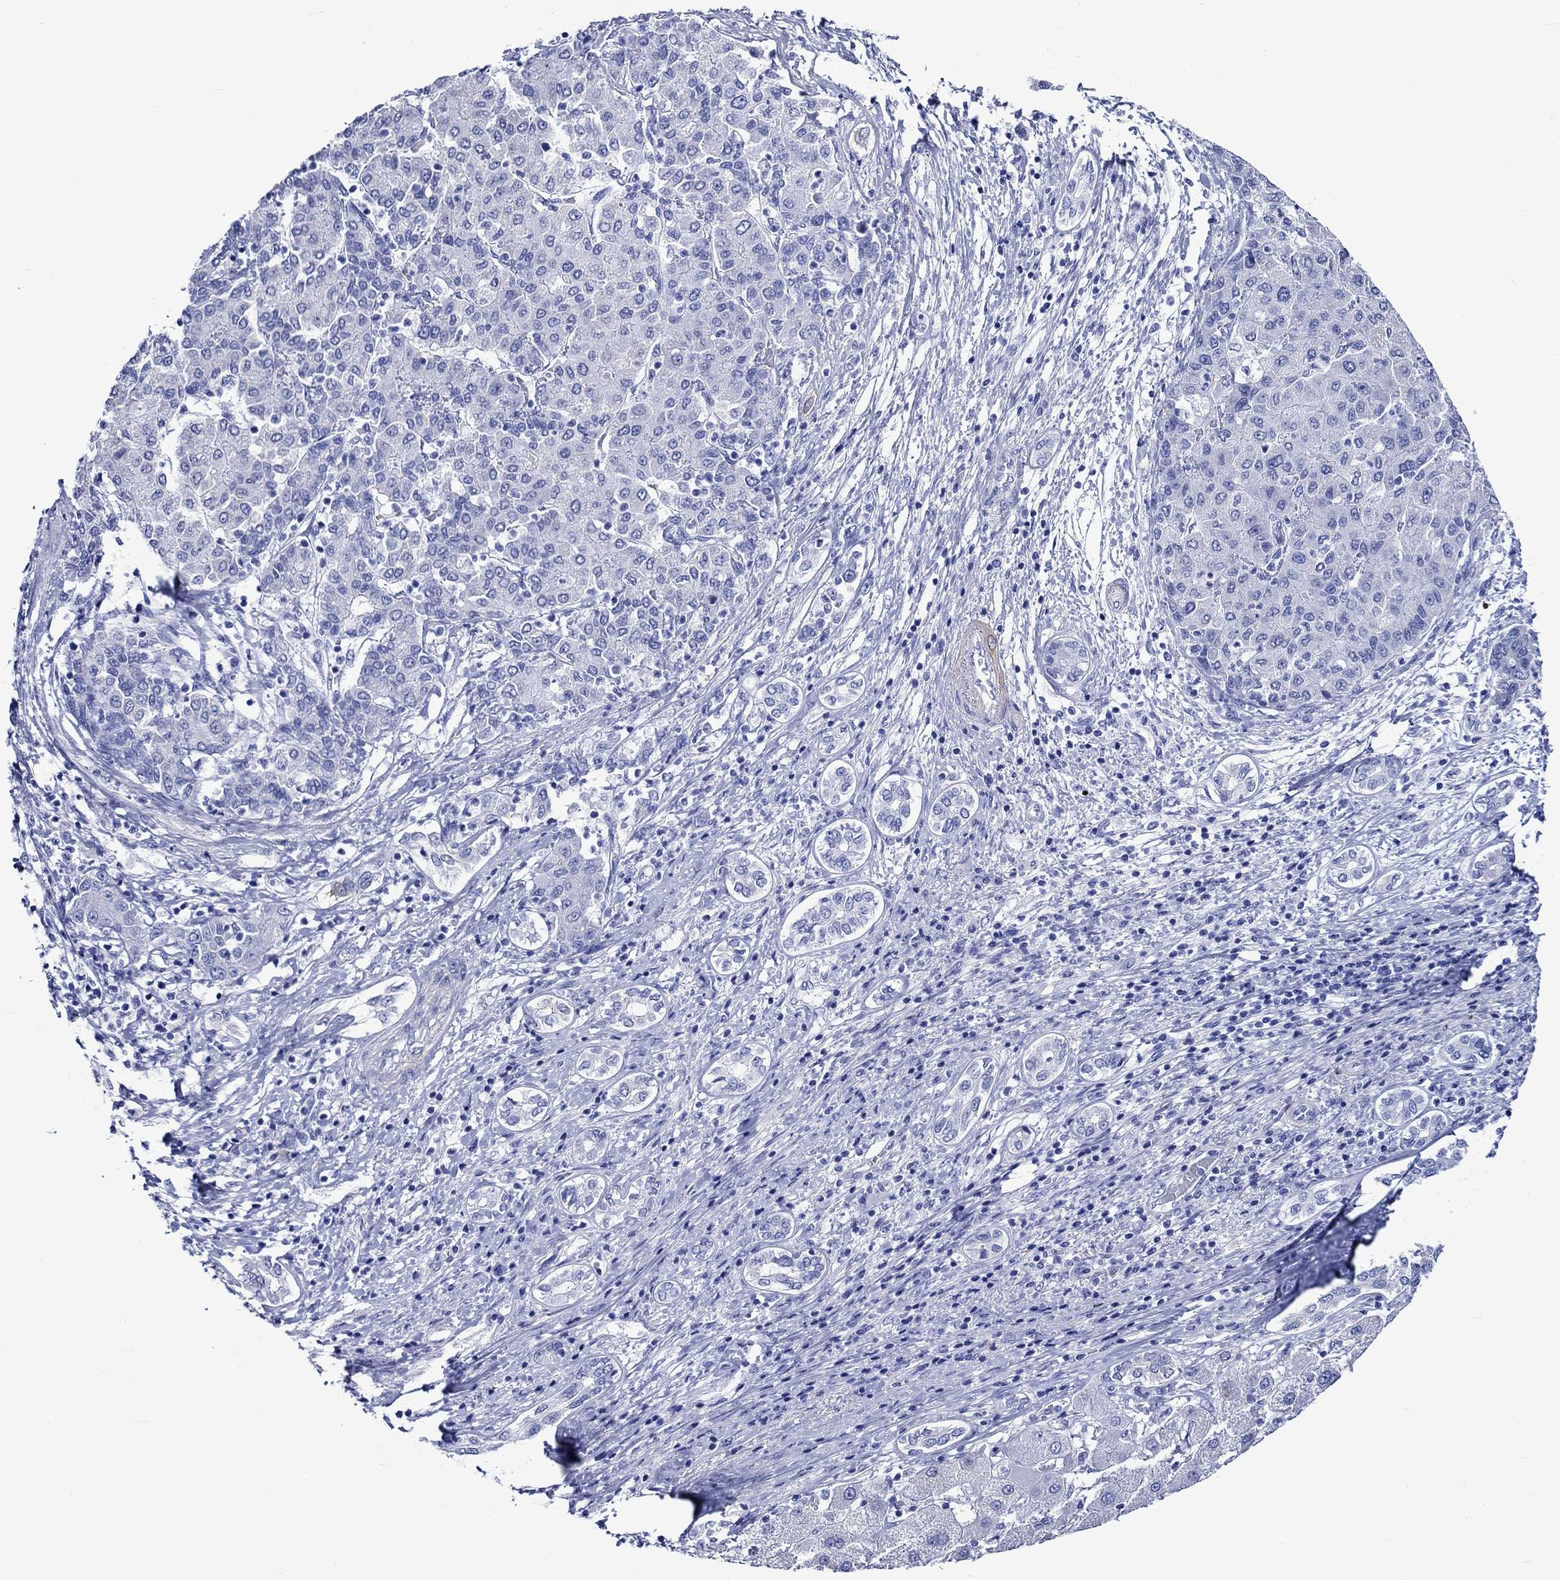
{"staining": {"intensity": "negative", "quantity": "none", "location": "none"}, "tissue": "liver cancer", "cell_type": "Tumor cells", "image_type": "cancer", "snomed": [{"axis": "morphology", "description": "Carcinoma, Hepatocellular, NOS"}, {"axis": "topography", "description": "Liver"}], "caption": "Immunohistochemistry of liver cancer displays no positivity in tumor cells. (DAB immunohistochemistry visualized using brightfield microscopy, high magnification).", "gene": "CRYAB", "patient": {"sex": "male", "age": 65}}